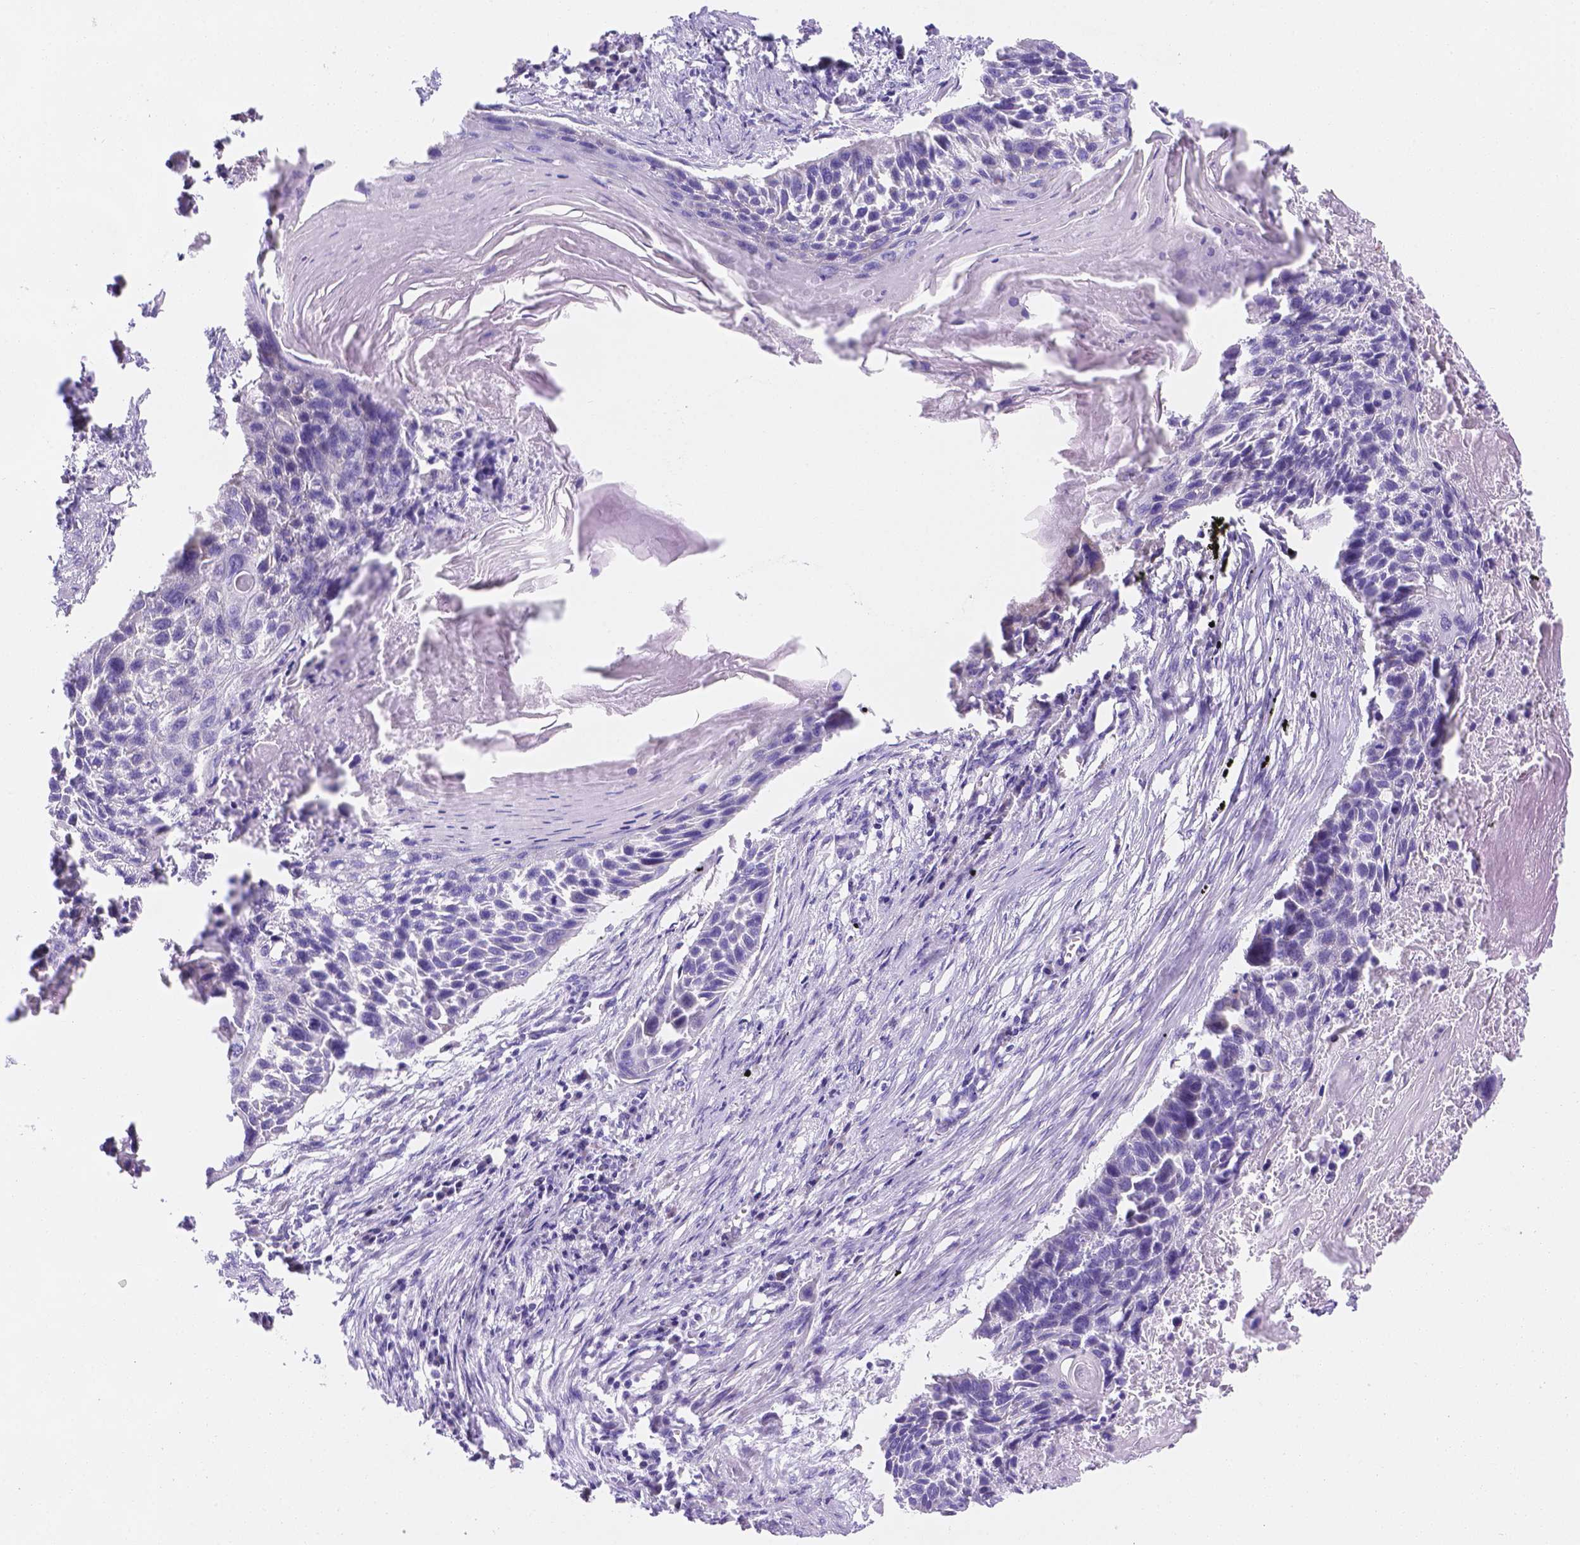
{"staining": {"intensity": "negative", "quantity": "none", "location": "none"}, "tissue": "lung cancer", "cell_type": "Tumor cells", "image_type": "cancer", "snomed": [{"axis": "morphology", "description": "Squamous cell carcinoma, NOS"}, {"axis": "topography", "description": "Lung"}], "caption": "The immunohistochemistry image has no significant expression in tumor cells of lung cancer (squamous cell carcinoma) tissue. (DAB (3,3'-diaminobenzidine) immunohistochemistry, high magnification).", "gene": "MLN", "patient": {"sex": "male", "age": 78}}